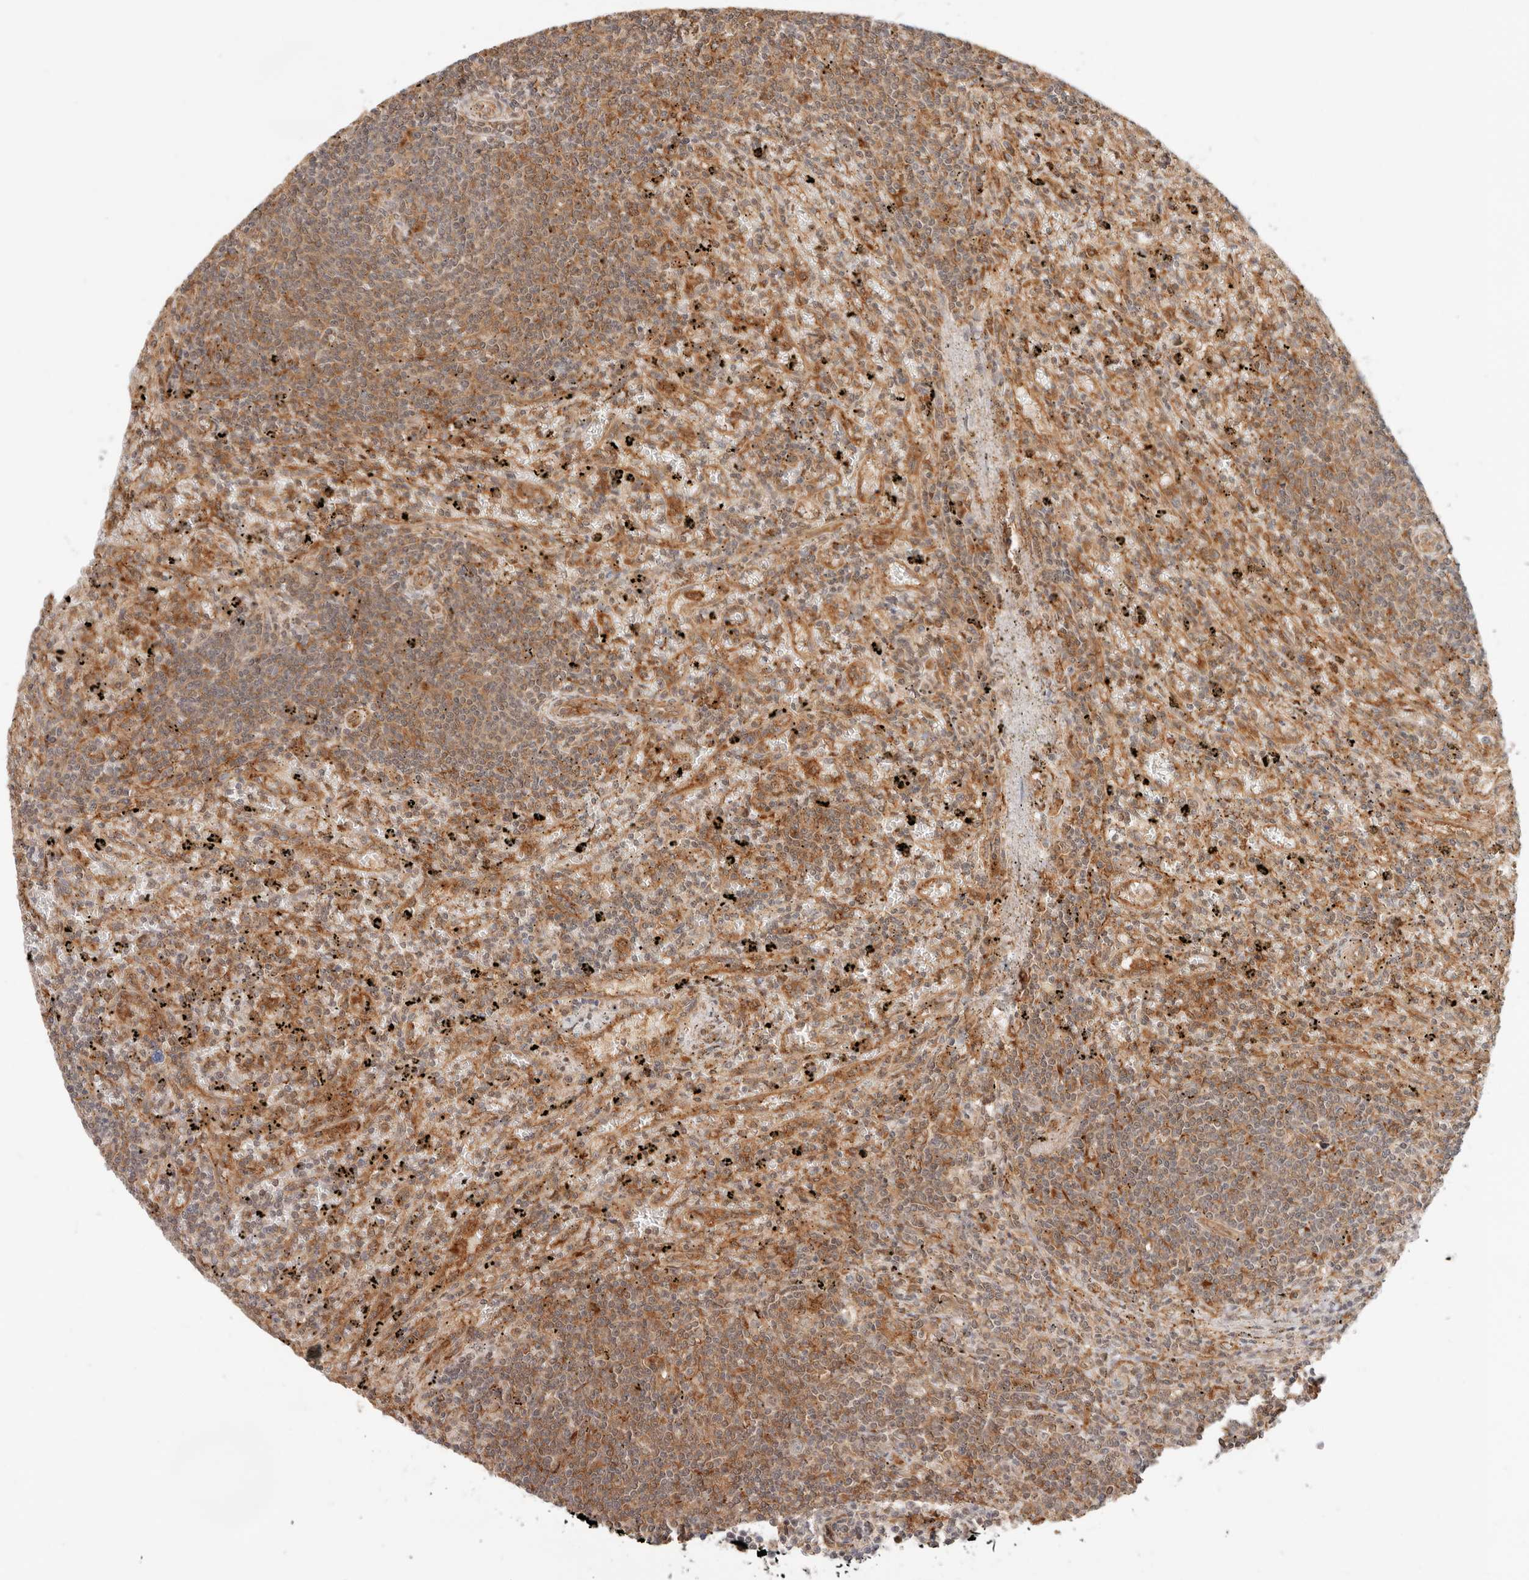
{"staining": {"intensity": "moderate", "quantity": ">75%", "location": "cytoplasmic/membranous,nuclear"}, "tissue": "lymphoma", "cell_type": "Tumor cells", "image_type": "cancer", "snomed": [{"axis": "morphology", "description": "Malignant lymphoma, non-Hodgkin's type, Low grade"}, {"axis": "topography", "description": "Spleen"}], "caption": "Human lymphoma stained with a protein marker reveals moderate staining in tumor cells.", "gene": "HEXD", "patient": {"sex": "male", "age": 76}}